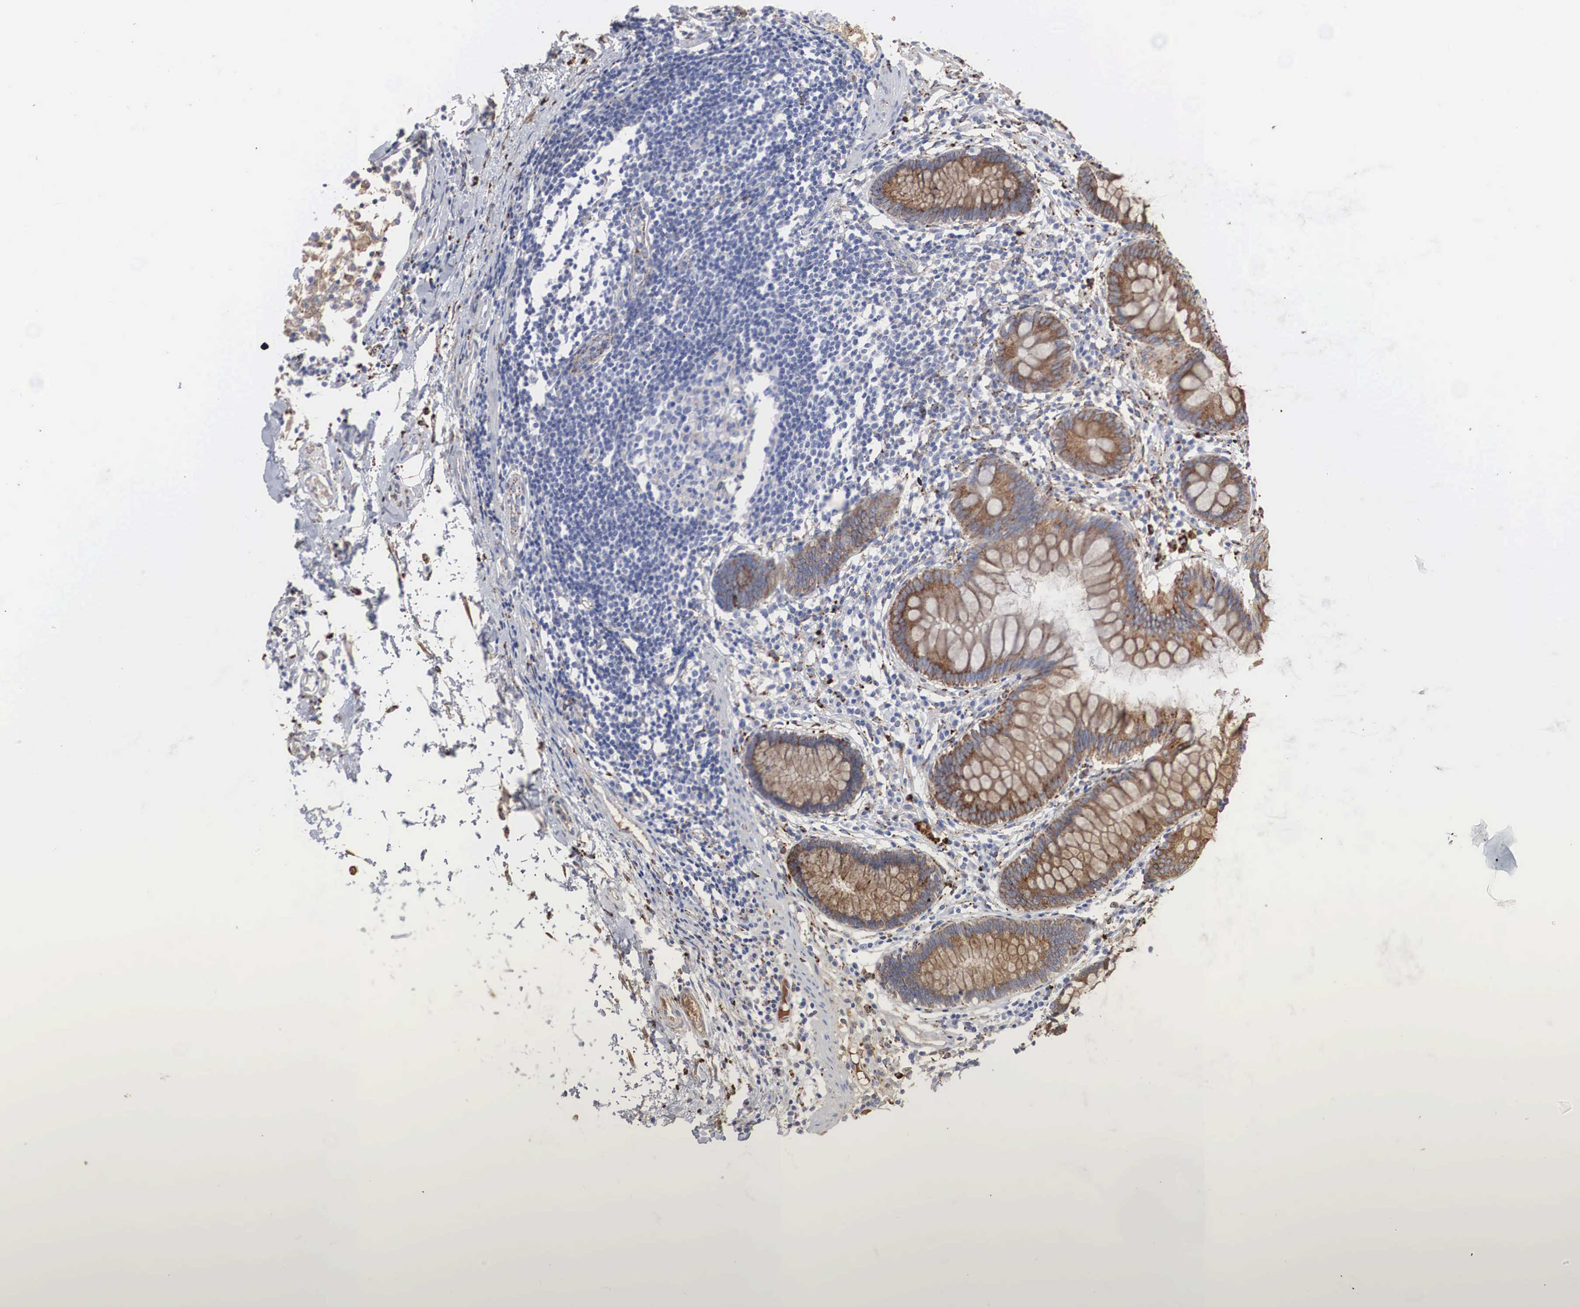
{"staining": {"intensity": "negative", "quantity": "none", "location": "none"}, "tissue": "colon", "cell_type": "Endothelial cells", "image_type": "normal", "snomed": [{"axis": "morphology", "description": "Normal tissue, NOS"}, {"axis": "topography", "description": "Colon"}], "caption": "Immunohistochemistry (IHC) histopathology image of unremarkable colon: colon stained with DAB reveals no significant protein expression in endothelial cells.", "gene": "LGALS3BP", "patient": {"sex": "female", "age": 55}}